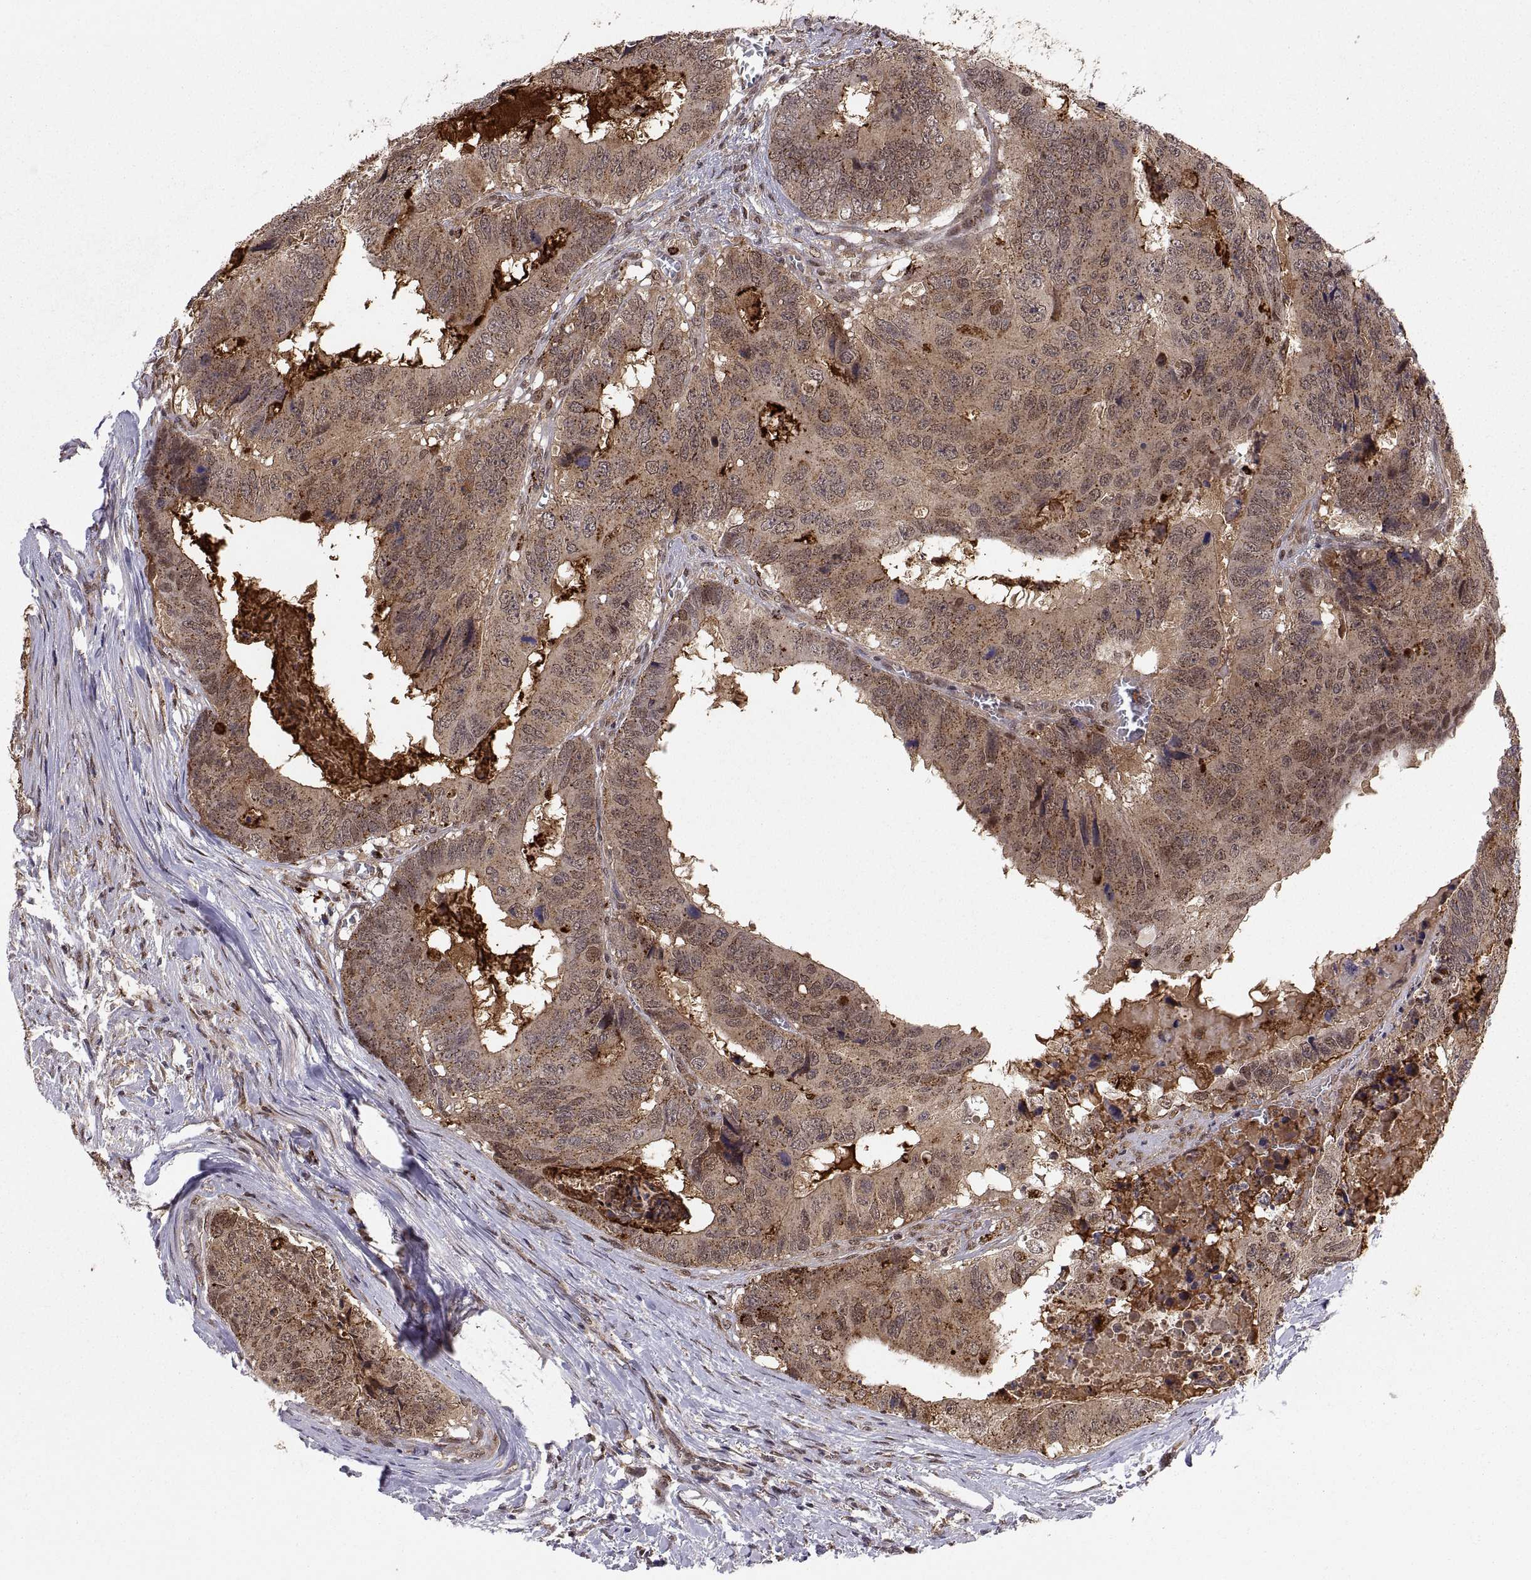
{"staining": {"intensity": "moderate", "quantity": ">75%", "location": "cytoplasmic/membranous"}, "tissue": "colorectal cancer", "cell_type": "Tumor cells", "image_type": "cancer", "snomed": [{"axis": "morphology", "description": "Adenocarcinoma, NOS"}, {"axis": "topography", "description": "Colon"}], "caption": "Human colorectal adenocarcinoma stained with a brown dye demonstrates moderate cytoplasmic/membranous positive expression in about >75% of tumor cells.", "gene": "PSMC2", "patient": {"sex": "male", "age": 79}}